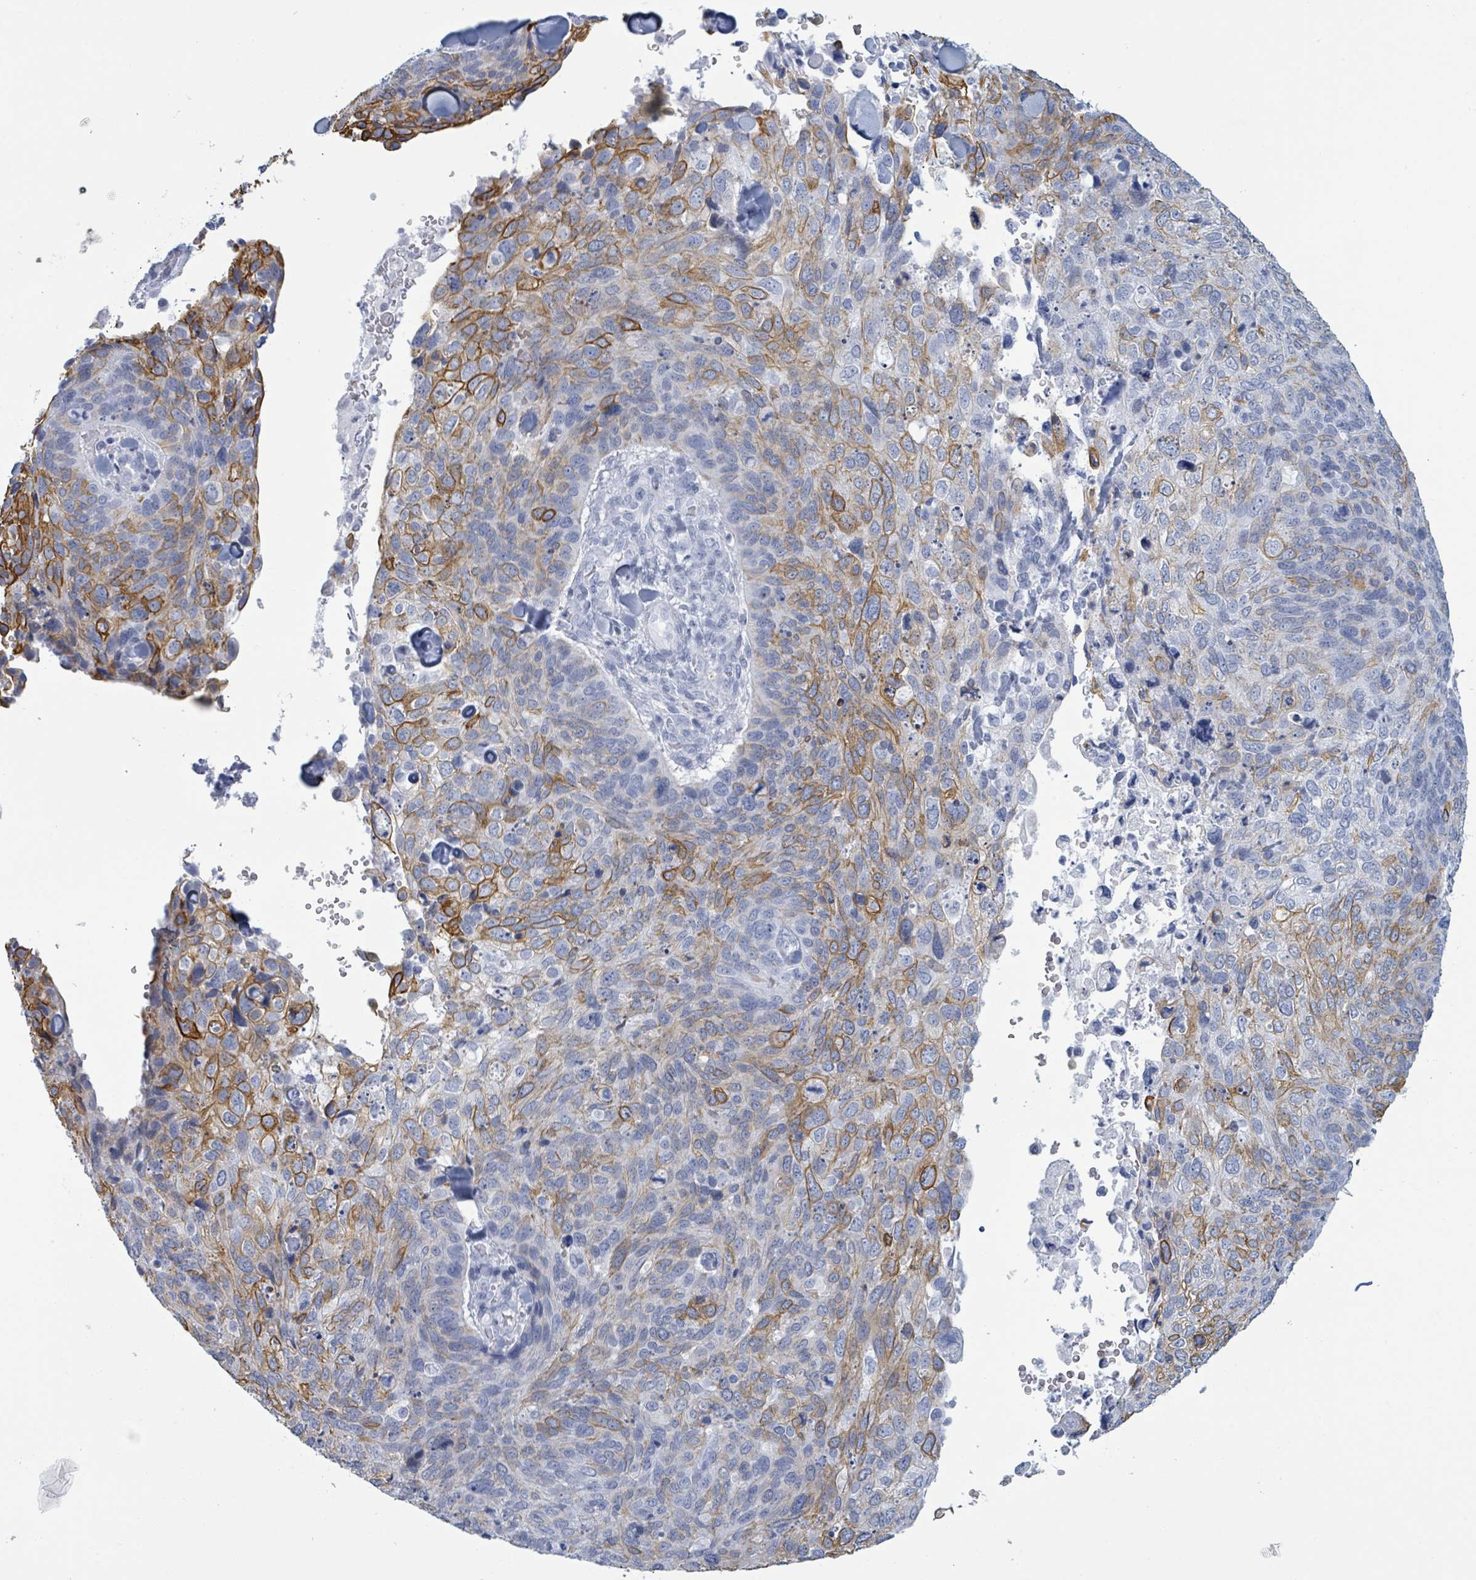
{"staining": {"intensity": "moderate", "quantity": "<25%", "location": "cytoplasmic/membranous"}, "tissue": "skin cancer", "cell_type": "Tumor cells", "image_type": "cancer", "snomed": [{"axis": "morphology", "description": "Basal cell carcinoma"}, {"axis": "topography", "description": "Skin"}], "caption": "Protein staining of skin cancer (basal cell carcinoma) tissue exhibits moderate cytoplasmic/membranous staining in about <25% of tumor cells.", "gene": "KRT8", "patient": {"sex": "female", "age": 74}}